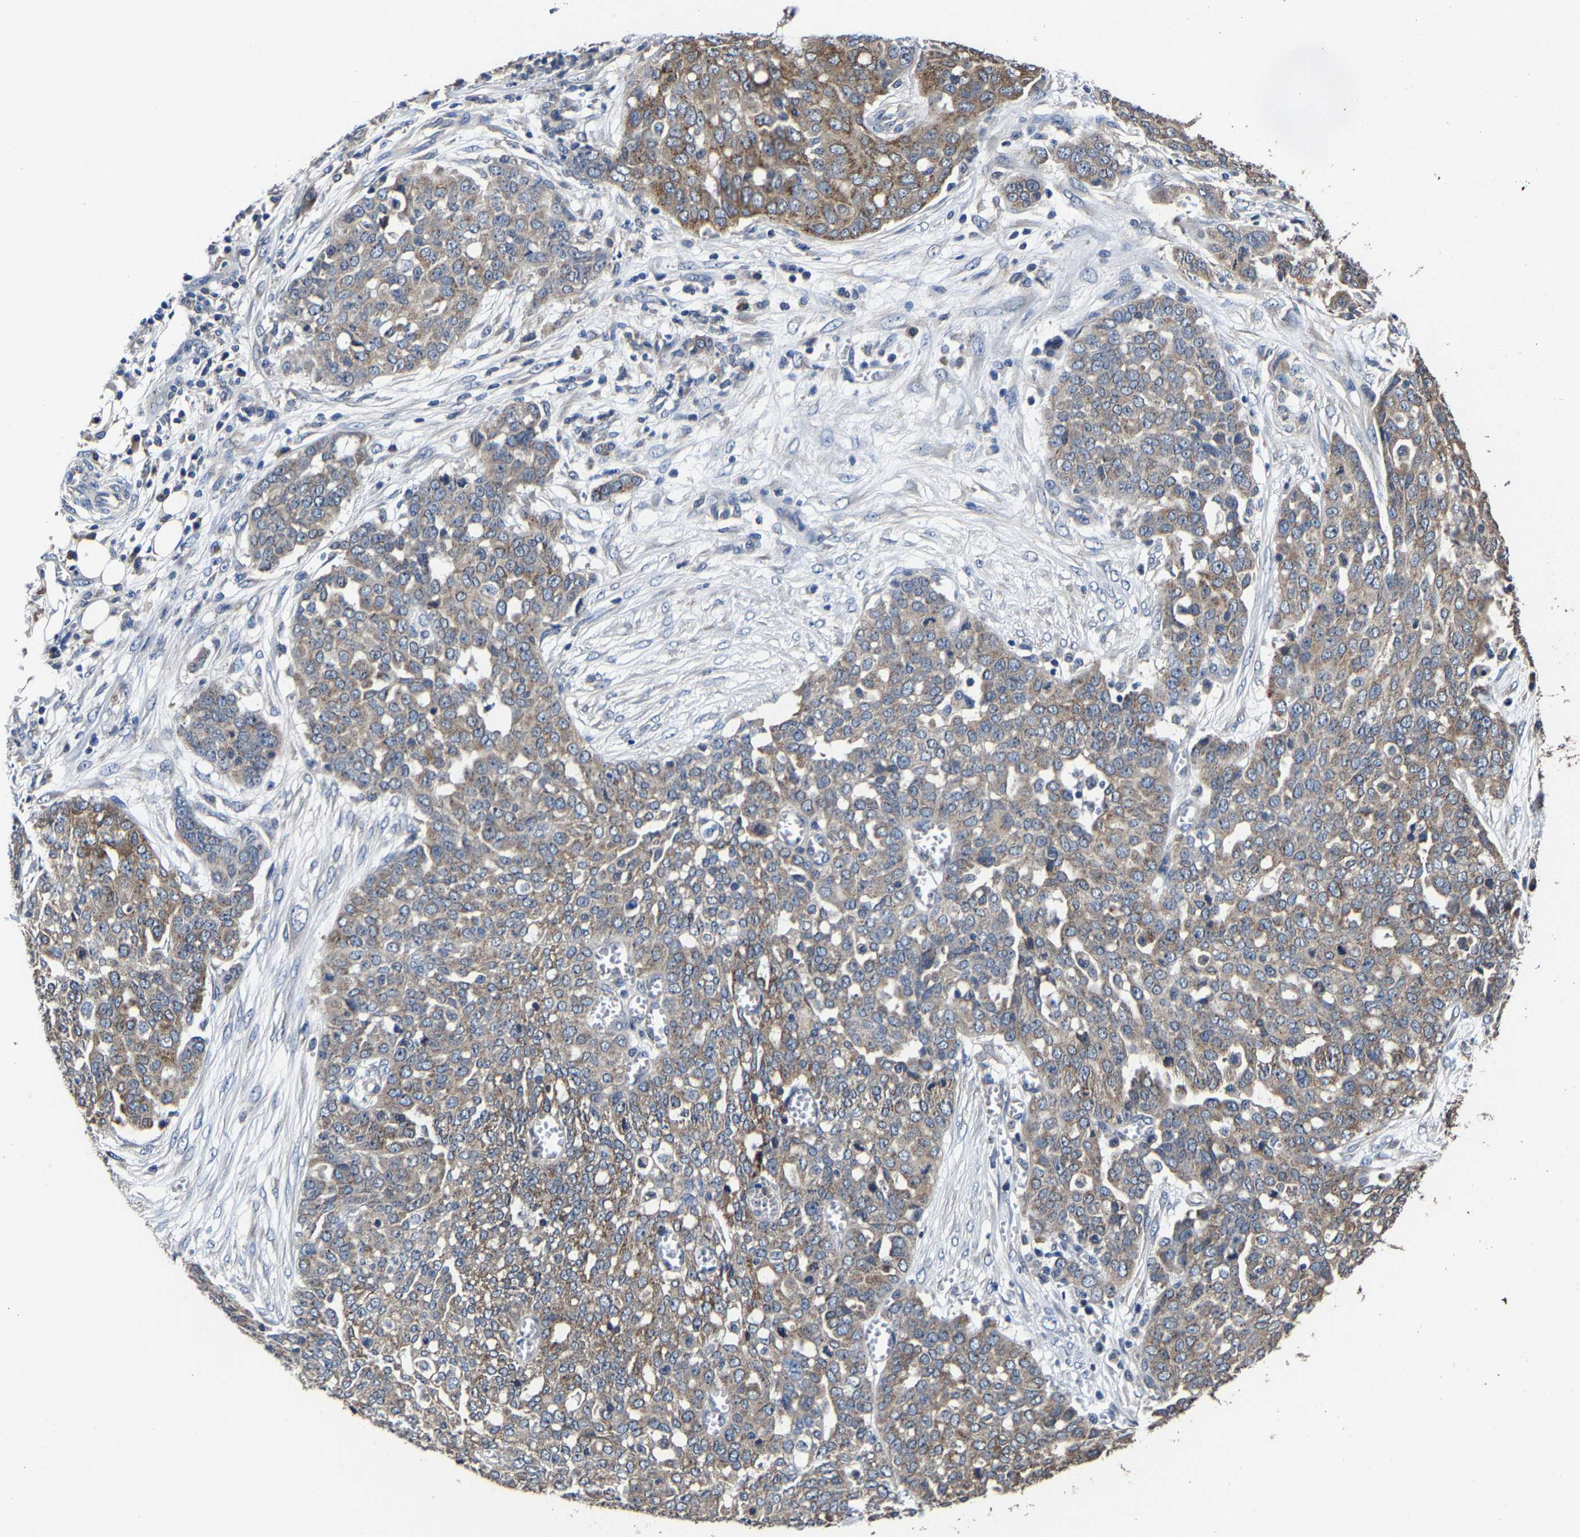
{"staining": {"intensity": "moderate", "quantity": ">75%", "location": "cytoplasmic/membranous"}, "tissue": "ovarian cancer", "cell_type": "Tumor cells", "image_type": "cancer", "snomed": [{"axis": "morphology", "description": "Cystadenocarcinoma, serous, NOS"}, {"axis": "topography", "description": "Soft tissue"}, {"axis": "topography", "description": "Ovary"}], "caption": "Moderate cytoplasmic/membranous expression is seen in approximately >75% of tumor cells in ovarian serous cystadenocarcinoma.", "gene": "EBAG9", "patient": {"sex": "female", "age": 57}}